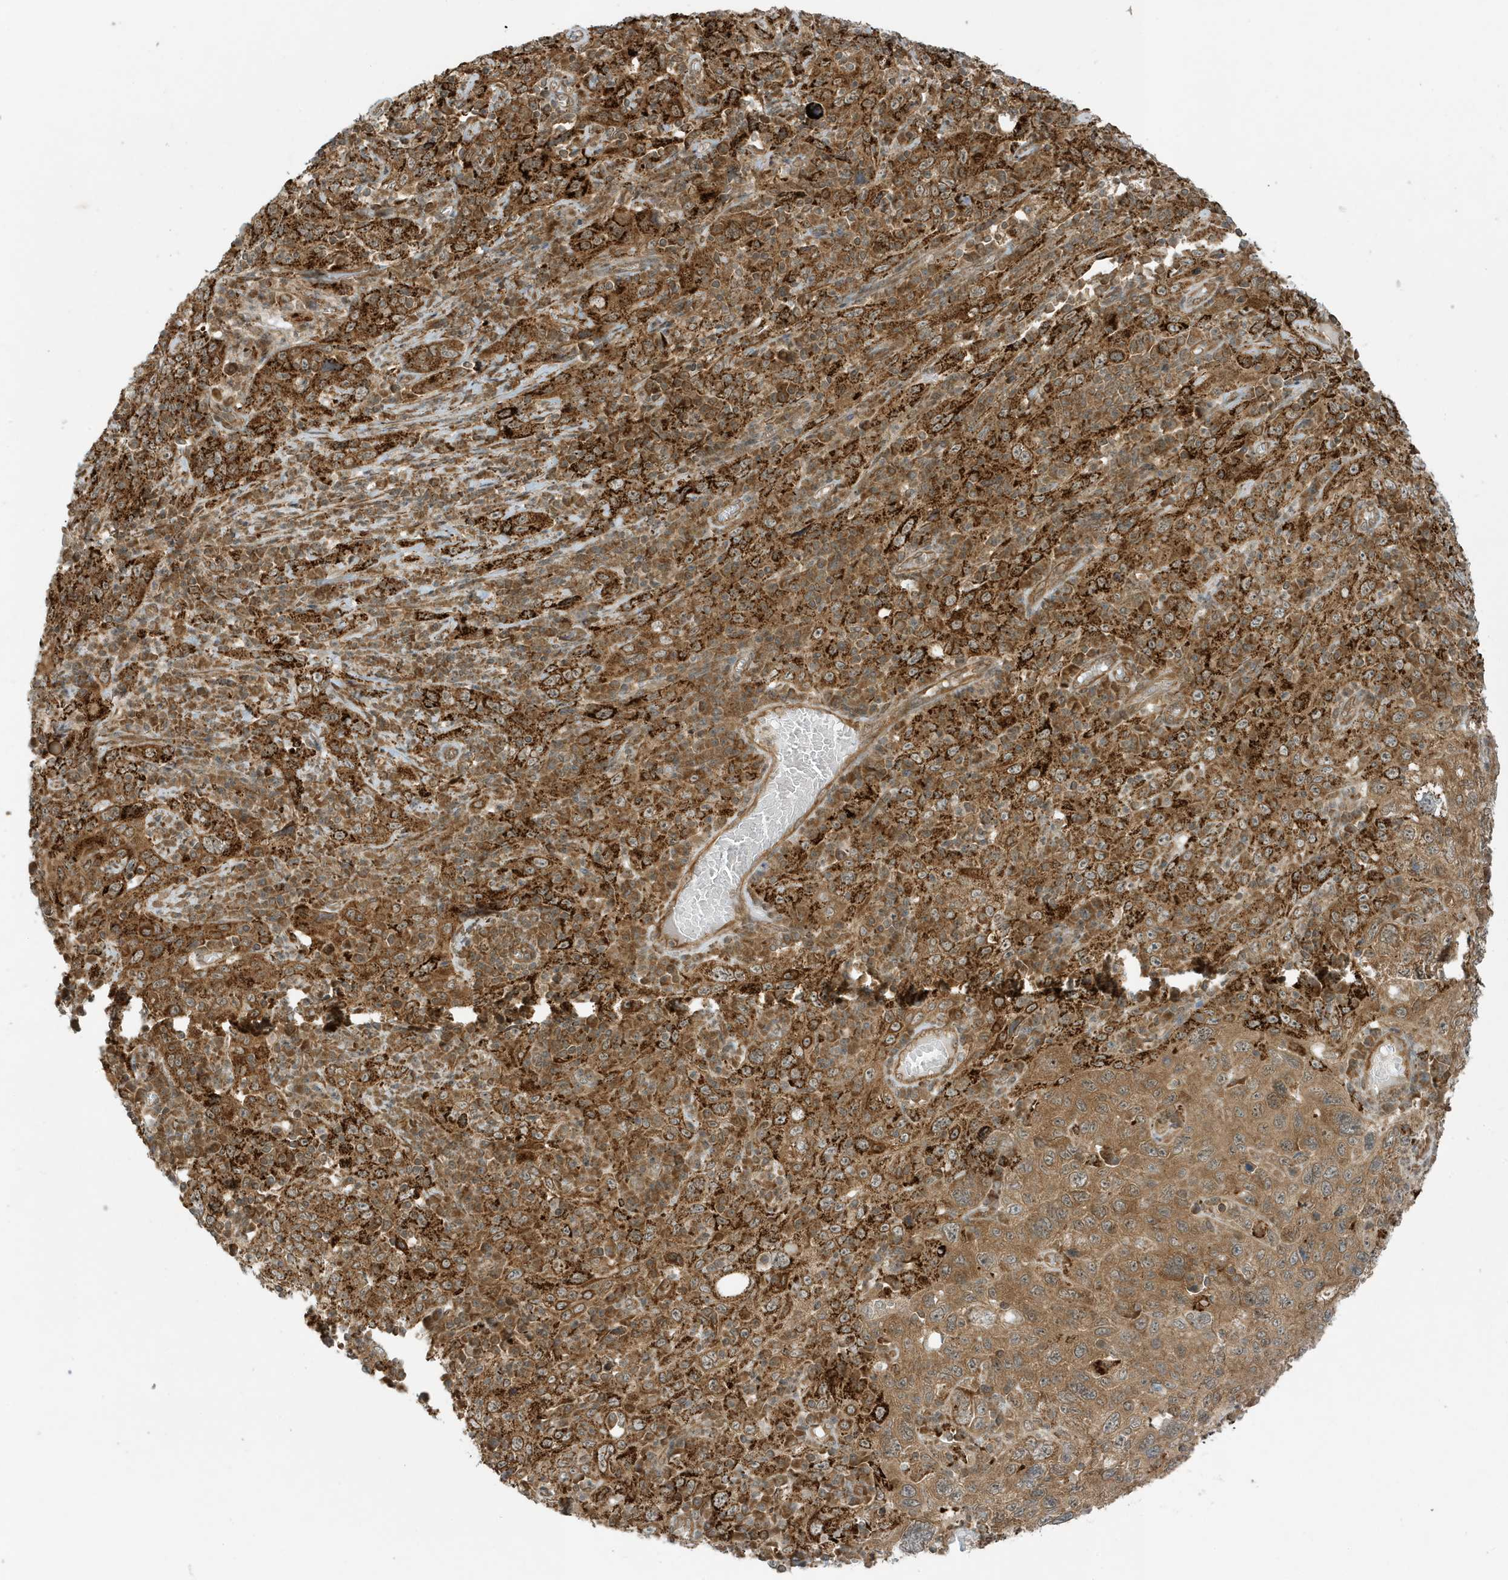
{"staining": {"intensity": "strong", "quantity": ">75%", "location": "cytoplasmic/membranous"}, "tissue": "cervical cancer", "cell_type": "Tumor cells", "image_type": "cancer", "snomed": [{"axis": "morphology", "description": "Squamous cell carcinoma, NOS"}, {"axis": "topography", "description": "Cervix"}], "caption": "DAB (3,3'-diaminobenzidine) immunohistochemical staining of human cervical cancer shows strong cytoplasmic/membranous protein staining in about >75% of tumor cells.", "gene": "DHX36", "patient": {"sex": "female", "age": 46}}